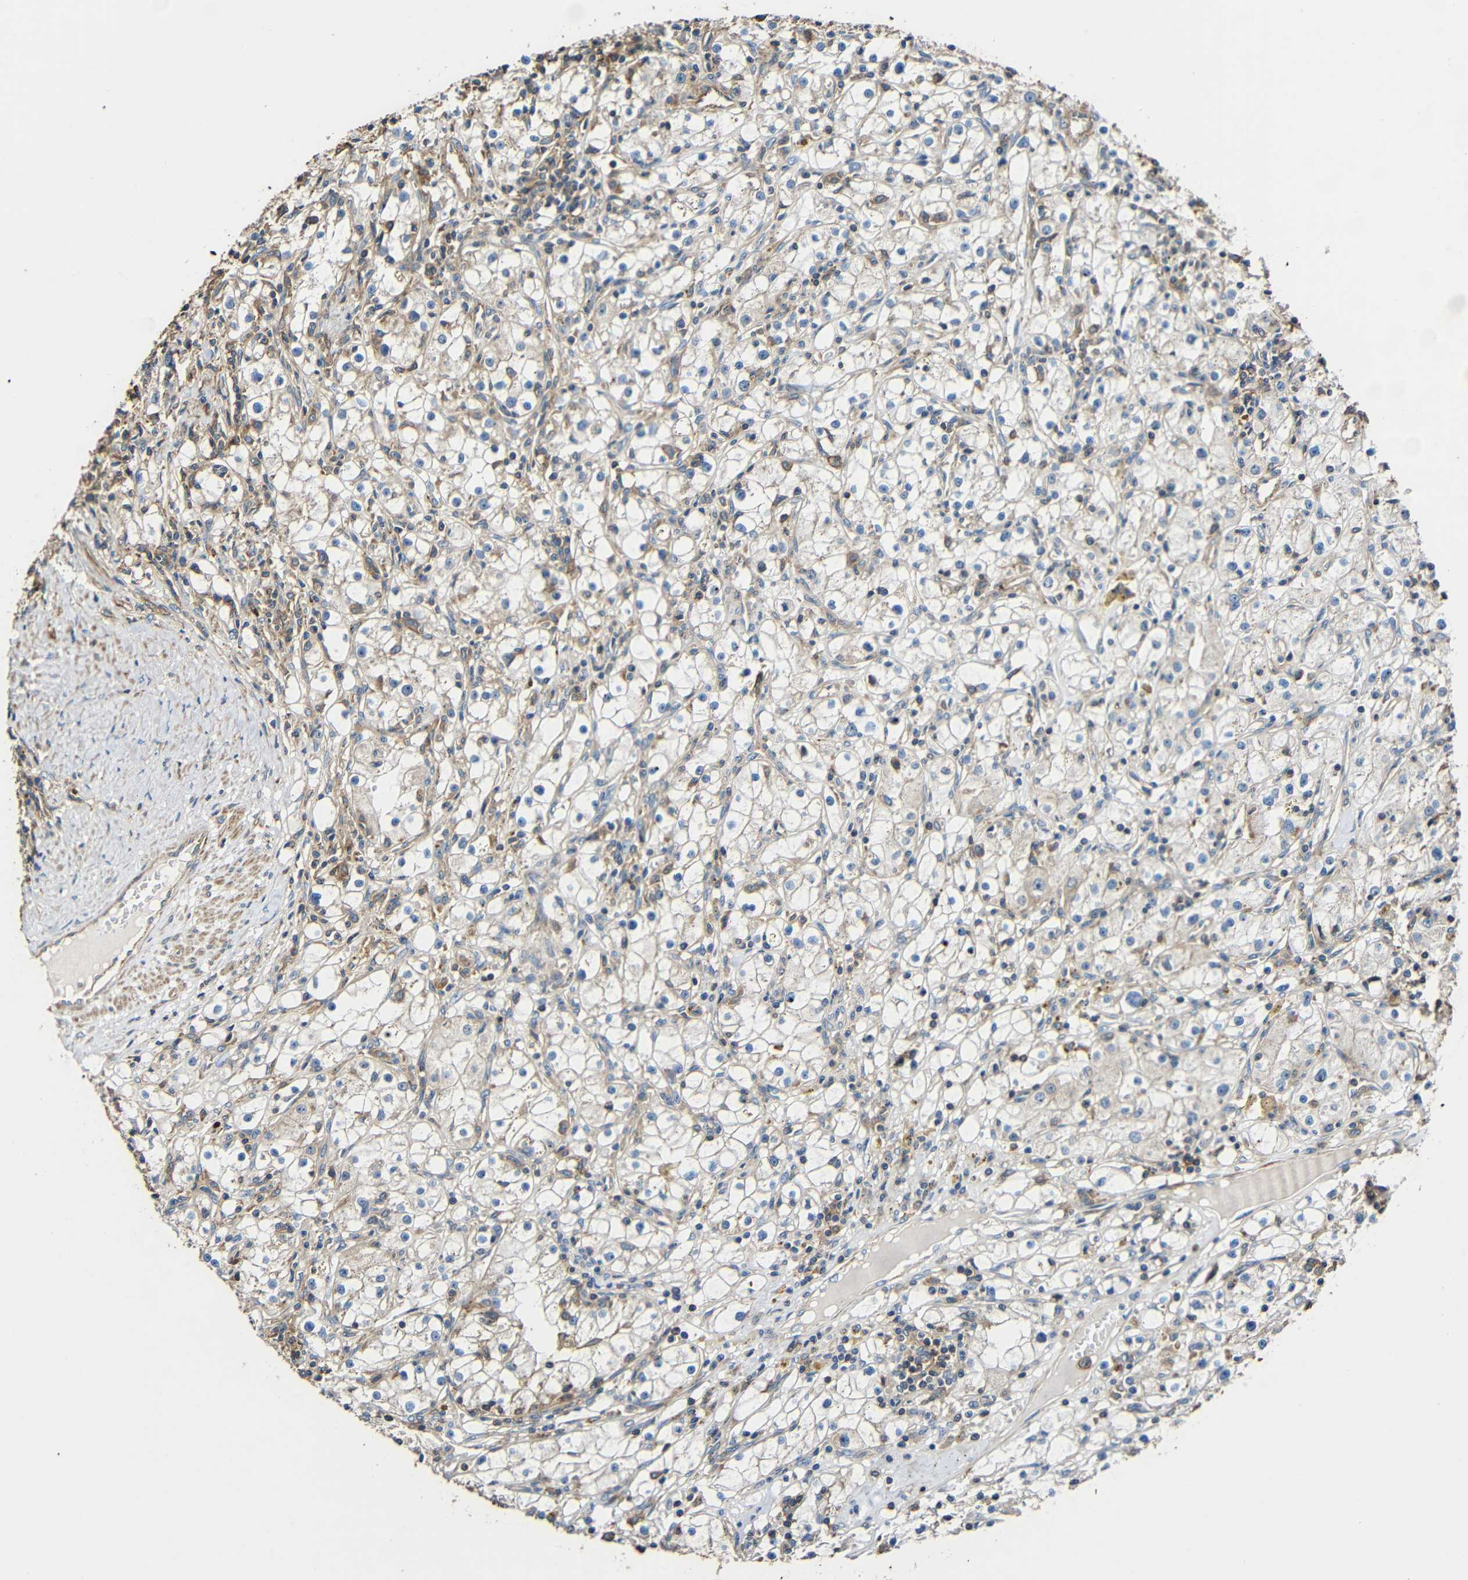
{"staining": {"intensity": "weak", "quantity": "<25%", "location": "cytoplasmic/membranous"}, "tissue": "renal cancer", "cell_type": "Tumor cells", "image_type": "cancer", "snomed": [{"axis": "morphology", "description": "Adenocarcinoma, NOS"}, {"axis": "topography", "description": "Kidney"}], "caption": "IHC photomicrograph of renal cancer (adenocarcinoma) stained for a protein (brown), which demonstrates no expression in tumor cells.", "gene": "RHOT2", "patient": {"sex": "male", "age": 56}}